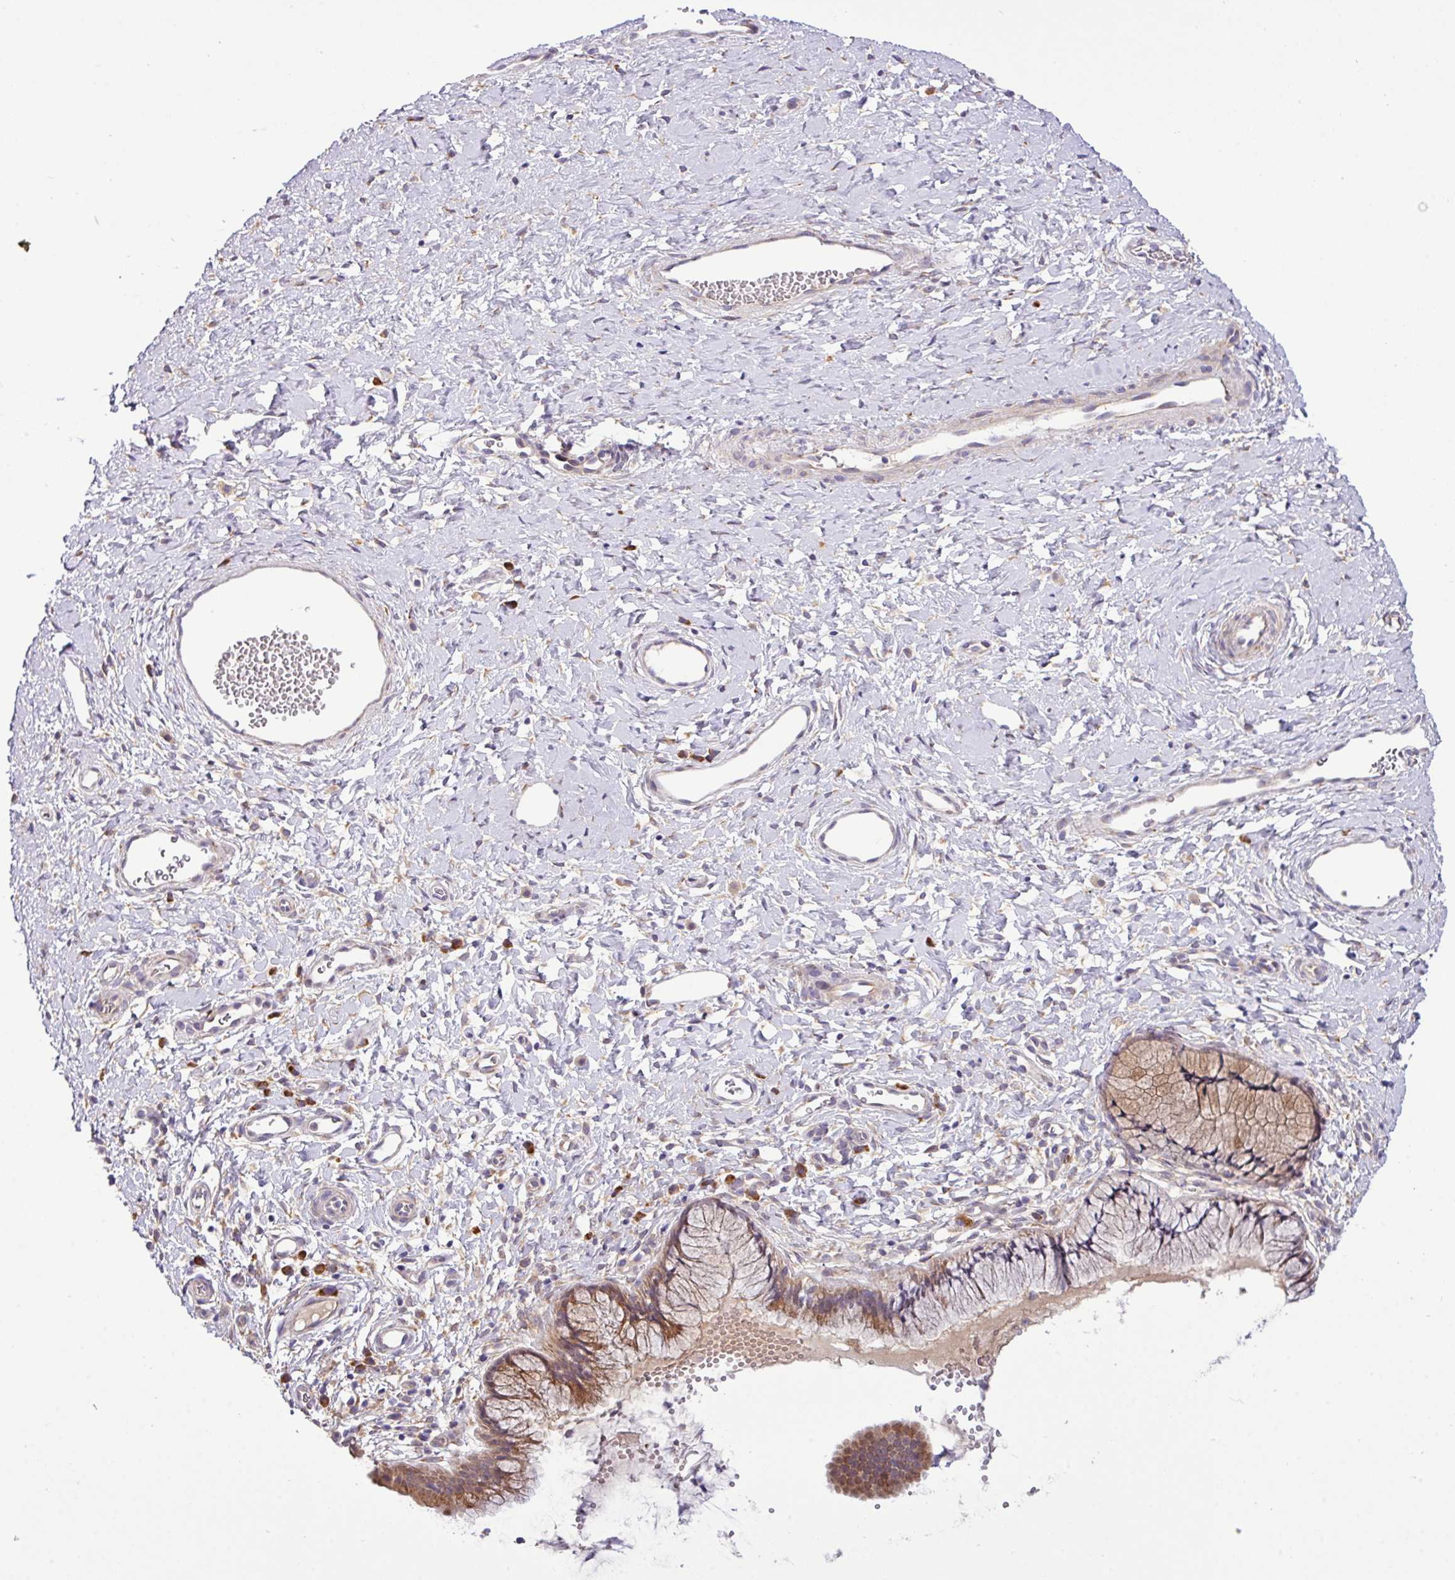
{"staining": {"intensity": "moderate", "quantity": "25%-75%", "location": "cytoplasmic/membranous"}, "tissue": "cervix", "cell_type": "Glandular cells", "image_type": "normal", "snomed": [{"axis": "morphology", "description": "Normal tissue, NOS"}, {"axis": "topography", "description": "Cervix"}], "caption": "Immunohistochemical staining of benign human cervix displays 25%-75% levels of moderate cytoplasmic/membranous protein staining in about 25%-75% of glandular cells.", "gene": "TM2D2", "patient": {"sex": "female", "age": 36}}